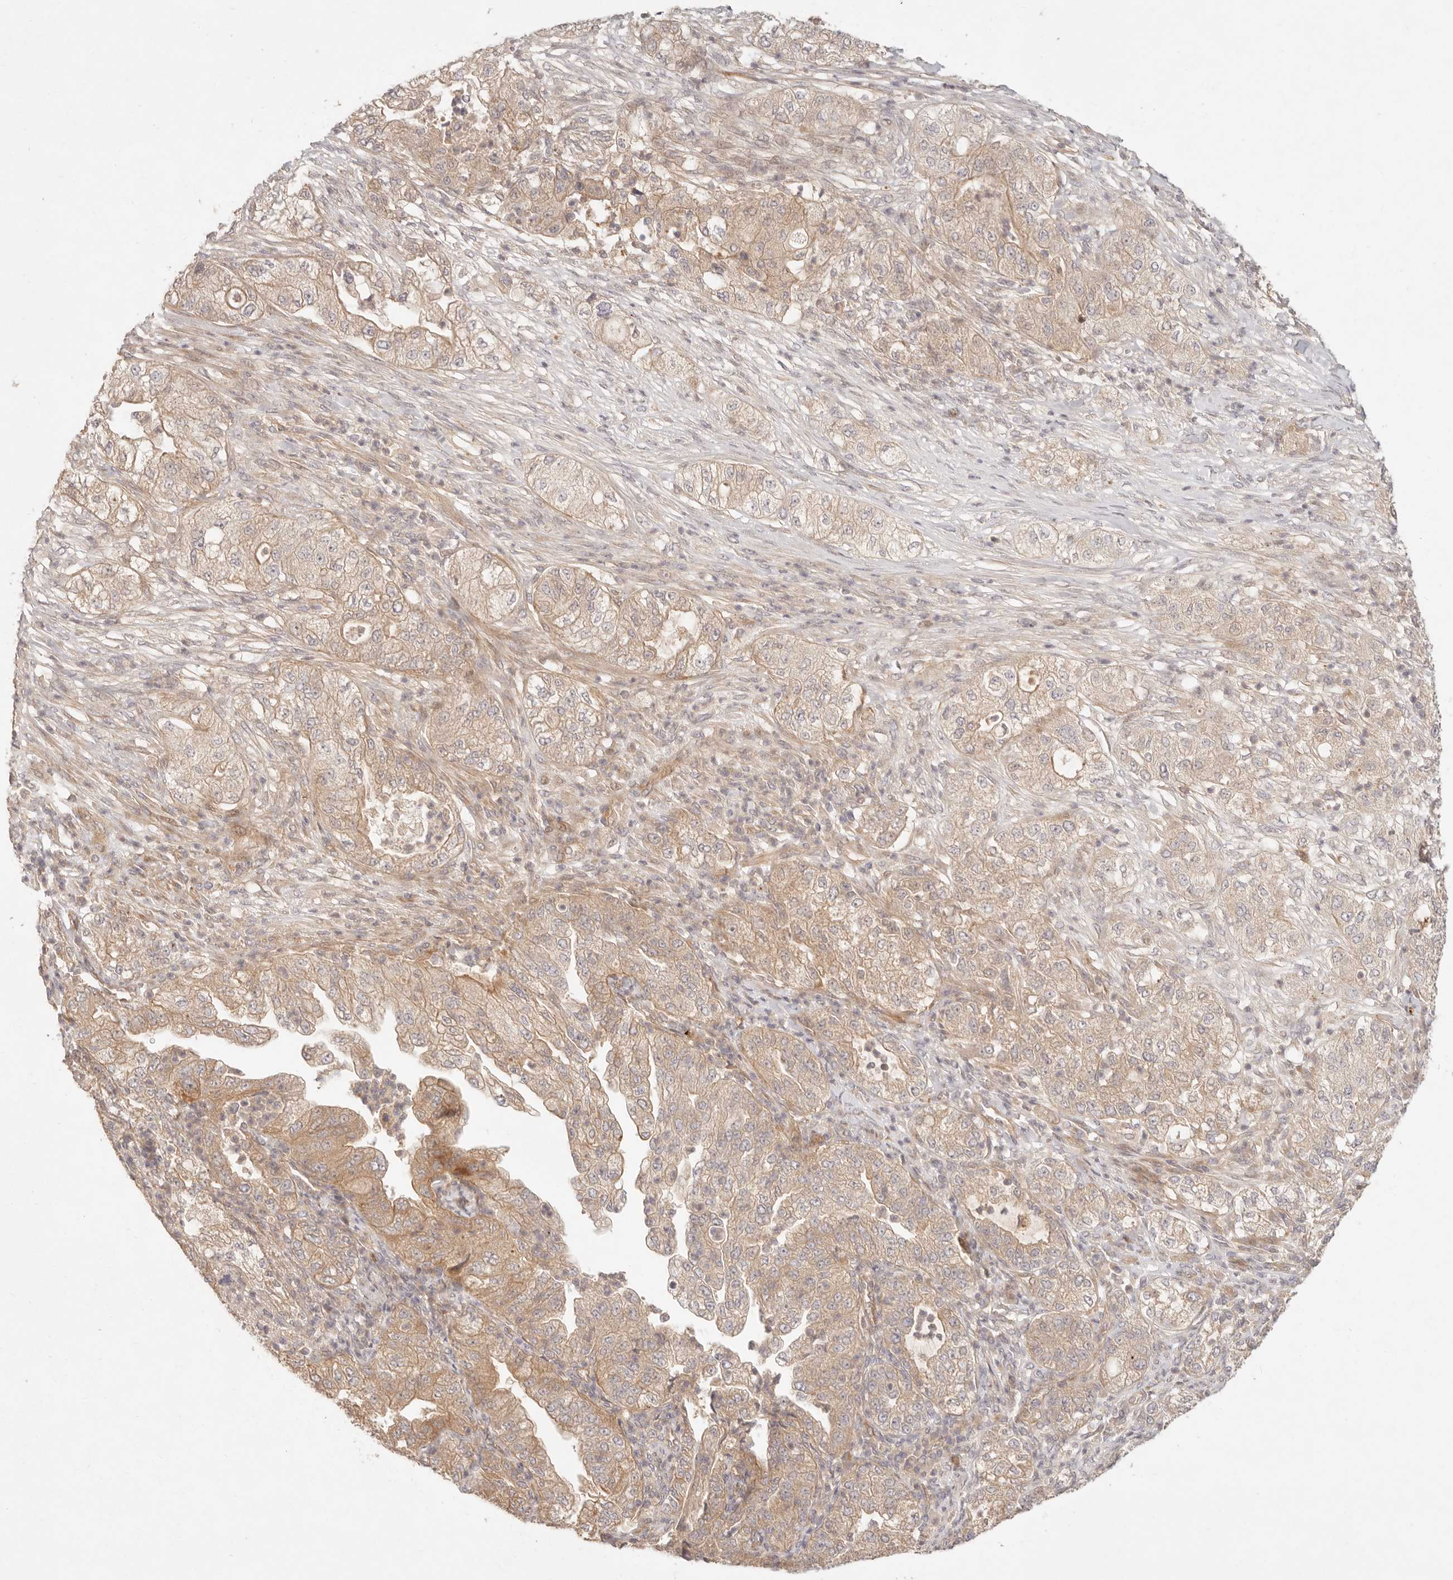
{"staining": {"intensity": "weak", "quantity": ">75%", "location": "cytoplasmic/membranous"}, "tissue": "pancreatic cancer", "cell_type": "Tumor cells", "image_type": "cancer", "snomed": [{"axis": "morphology", "description": "Adenocarcinoma, NOS"}, {"axis": "topography", "description": "Pancreas"}], "caption": "A high-resolution photomicrograph shows IHC staining of pancreatic adenocarcinoma, which shows weak cytoplasmic/membranous positivity in approximately >75% of tumor cells.", "gene": "PPP1R3B", "patient": {"sex": "female", "age": 78}}